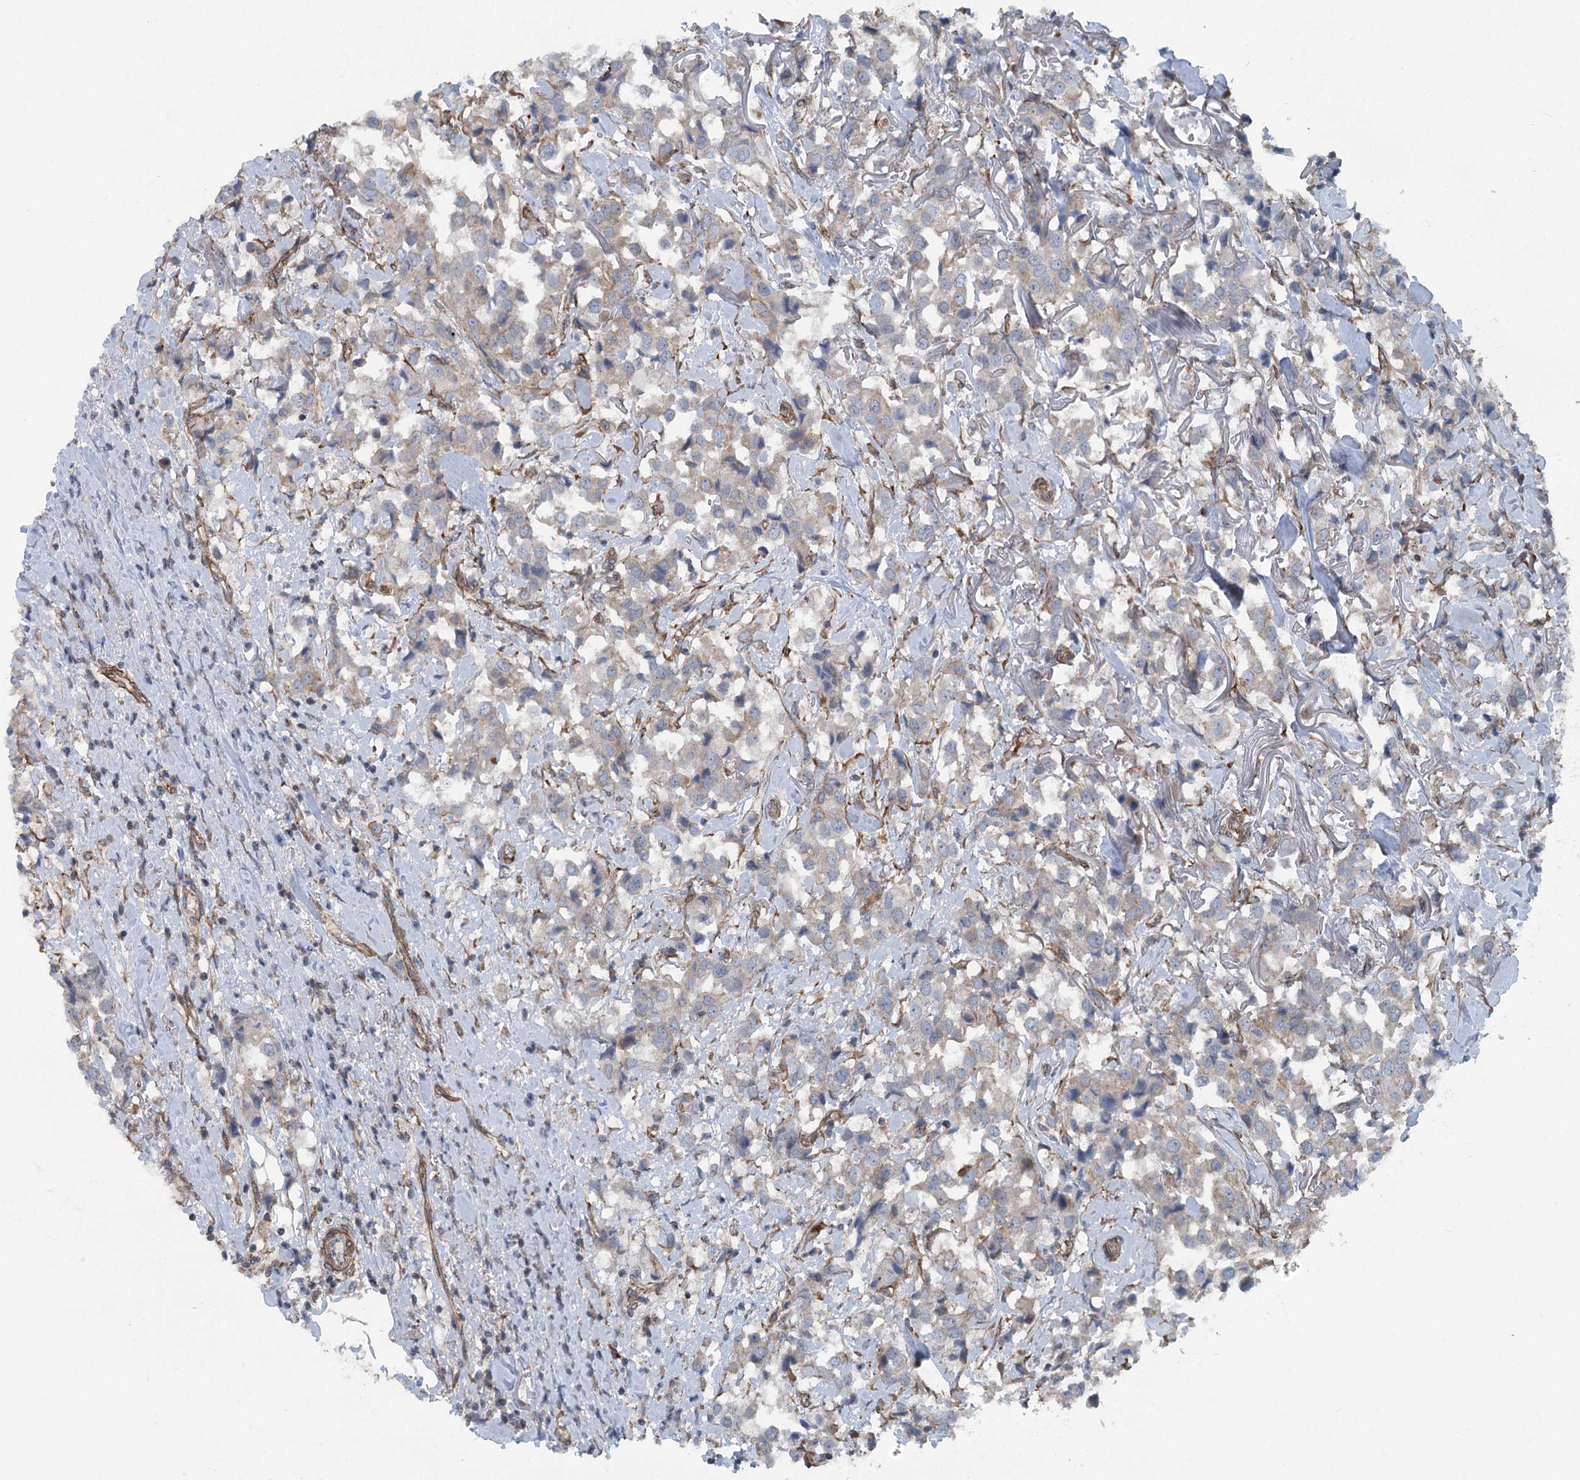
{"staining": {"intensity": "moderate", "quantity": "<25%", "location": "cytoplasmic/membranous"}, "tissue": "breast cancer", "cell_type": "Tumor cells", "image_type": "cancer", "snomed": [{"axis": "morphology", "description": "Duct carcinoma"}, {"axis": "topography", "description": "Breast"}], "caption": "Protein analysis of breast invasive ductal carcinoma tissue exhibits moderate cytoplasmic/membranous positivity in approximately <25% of tumor cells.", "gene": "IQSEC1", "patient": {"sex": "female", "age": 80}}